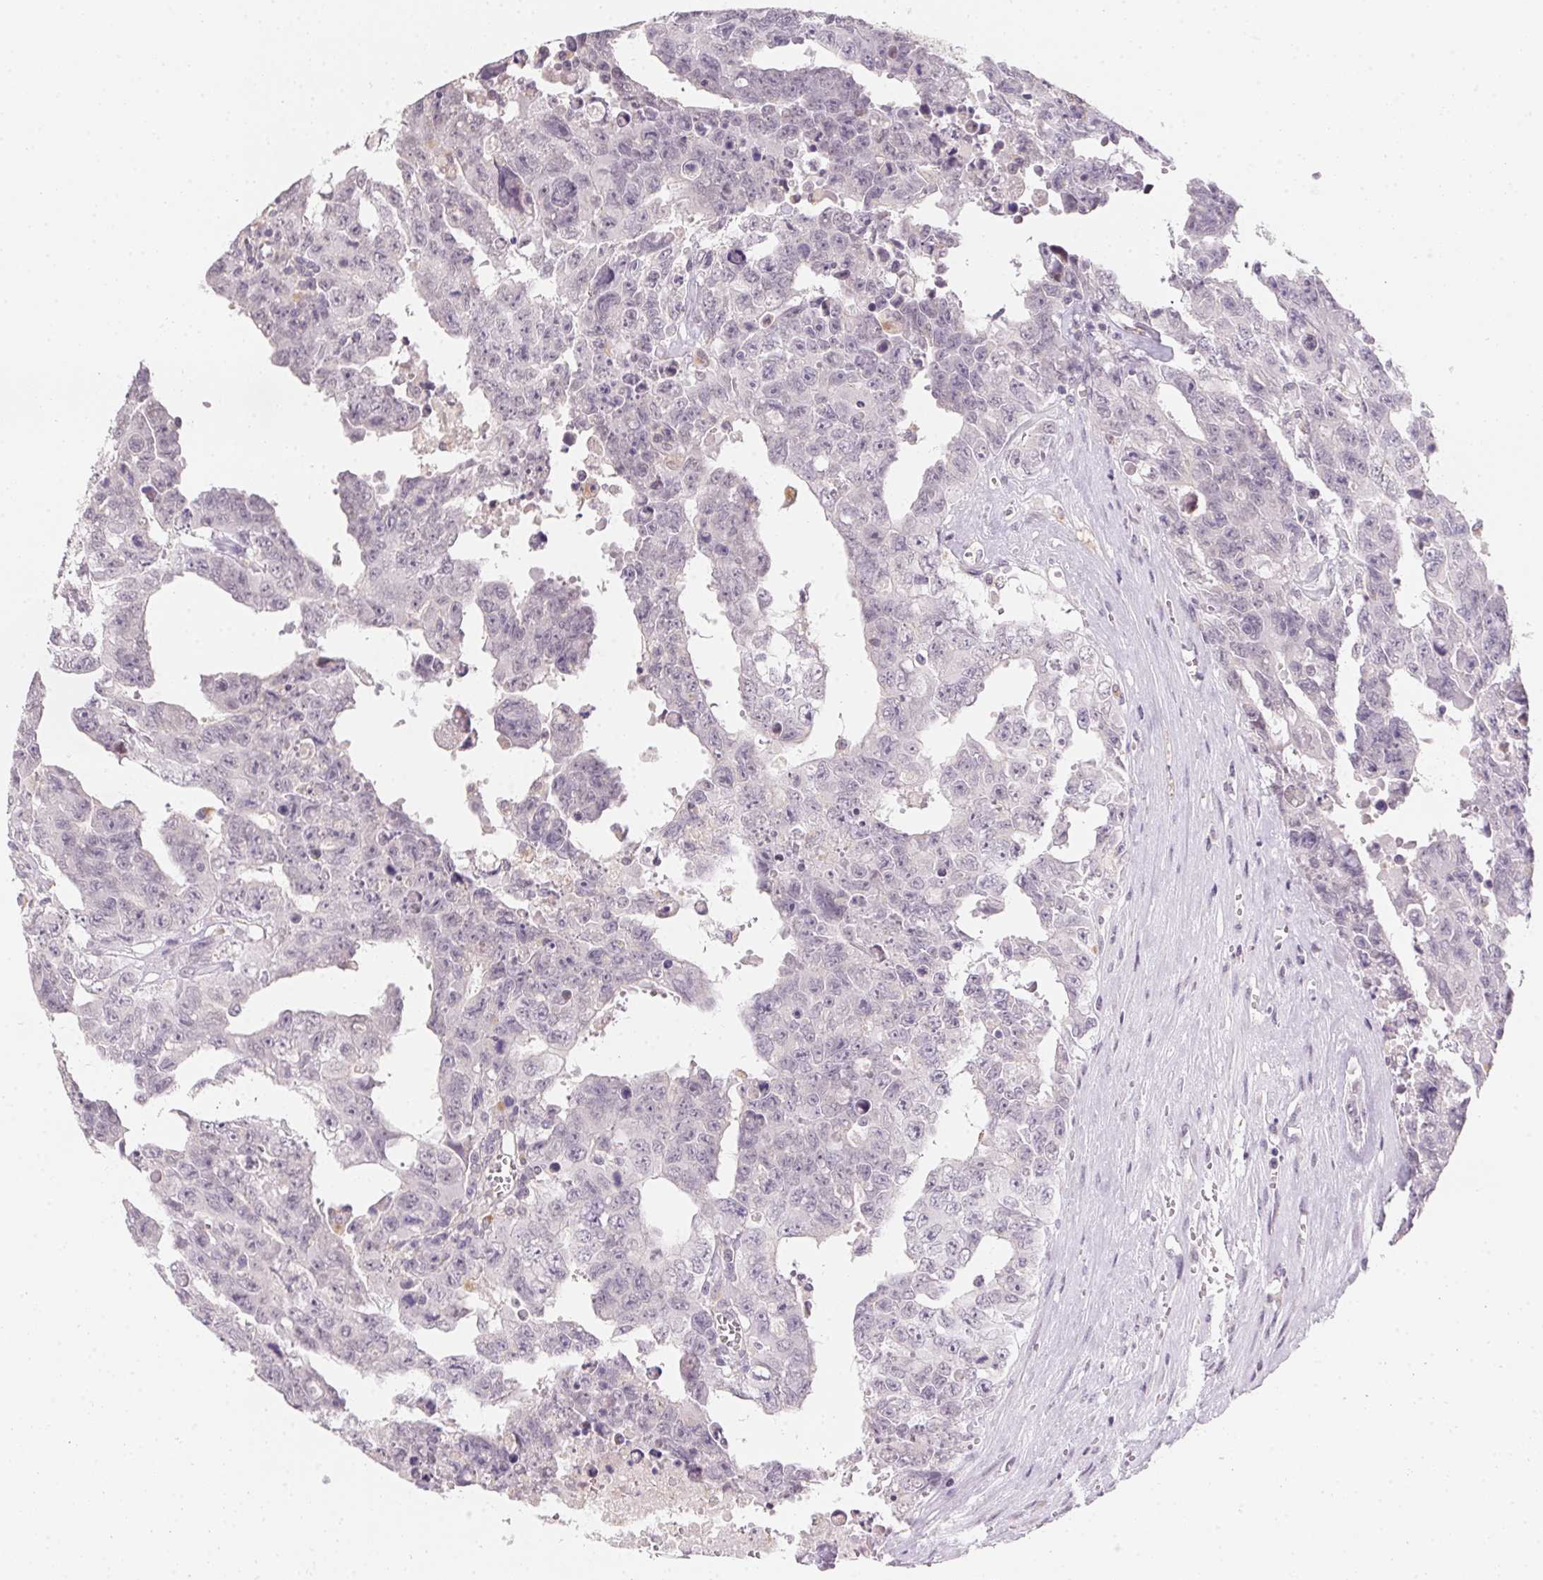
{"staining": {"intensity": "negative", "quantity": "none", "location": "none"}, "tissue": "testis cancer", "cell_type": "Tumor cells", "image_type": "cancer", "snomed": [{"axis": "morphology", "description": "Carcinoma, Embryonal, NOS"}, {"axis": "topography", "description": "Testis"}], "caption": "Immunohistochemistry of testis cancer (embryonal carcinoma) reveals no staining in tumor cells. Brightfield microscopy of IHC stained with DAB (3,3'-diaminobenzidine) (brown) and hematoxylin (blue), captured at high magnification.", "gene": "SLC6A18", "patient": {"sex": "male", "age": 24}}